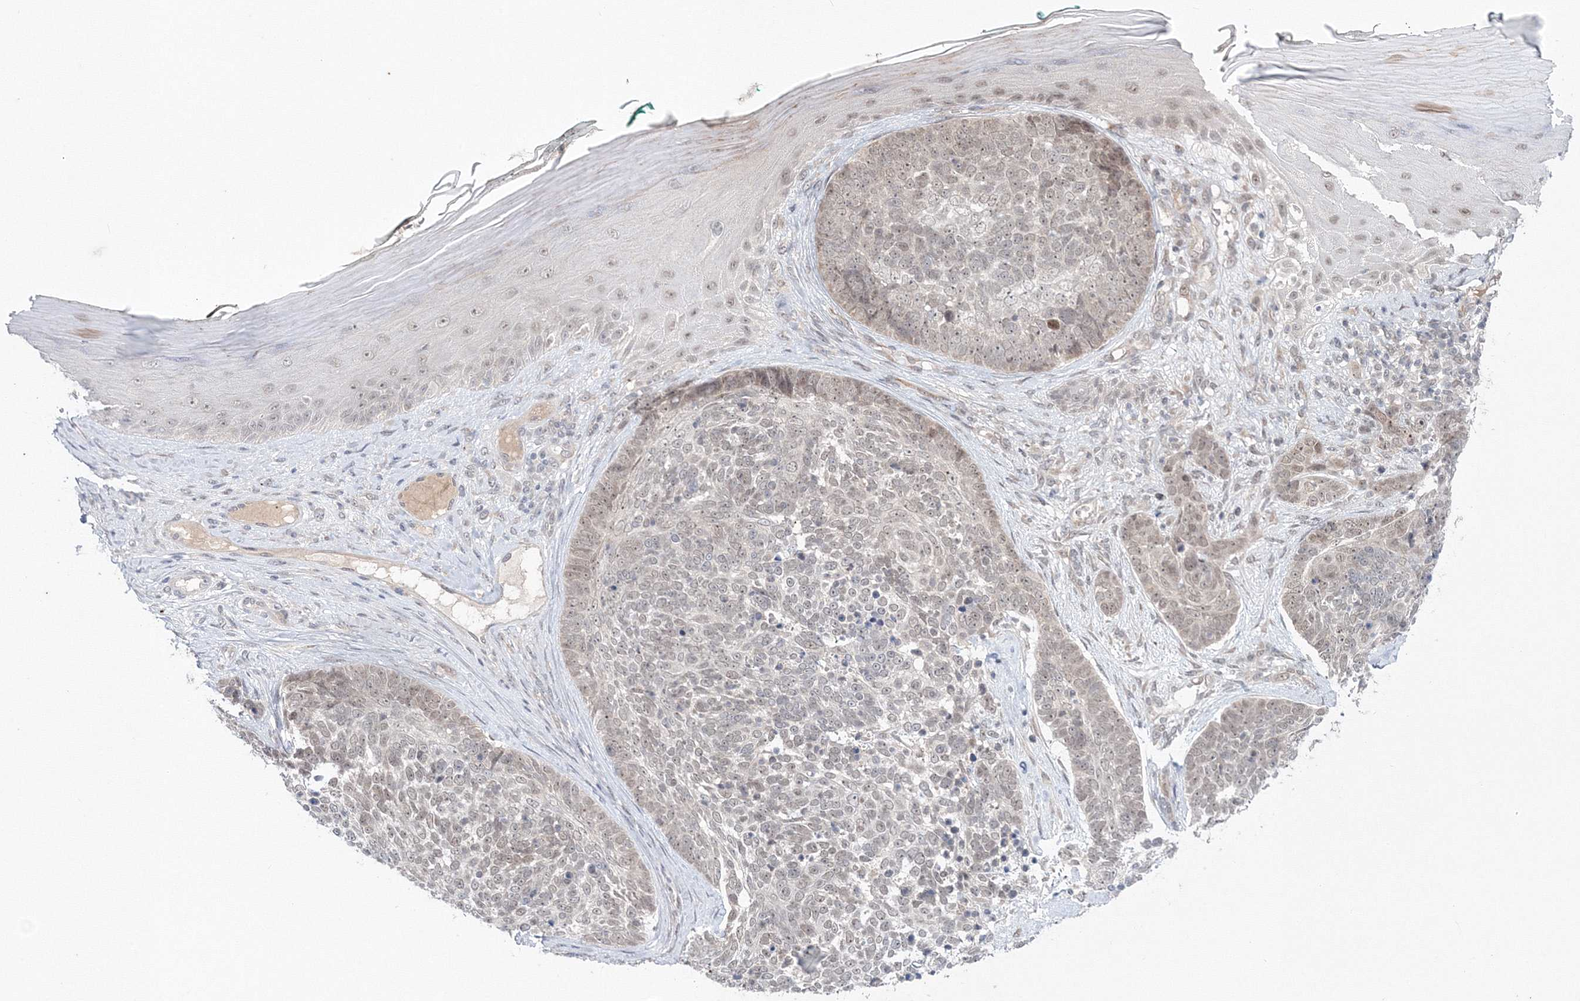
{"staining": {"intensity": "weak", "quantity": "<25%", "location": "nuclear"}, "tissue": "skin cancer", "cell_type": "Tumor cells", "image_type": "cancer", "snomed": [{"axis": "morphology", "description": "Basal cell carcinoma"}, {"axis": "topography", "description": "Skin"}], "caption": "An immunohistochemistry image of skin cancer (basal cell carcinoma) is shown. There is no staining in tumor cells of skin cancer (basal cell carcinoma).", "gene": "NOA1", "patient": {"sex": "female", "age": 81}}